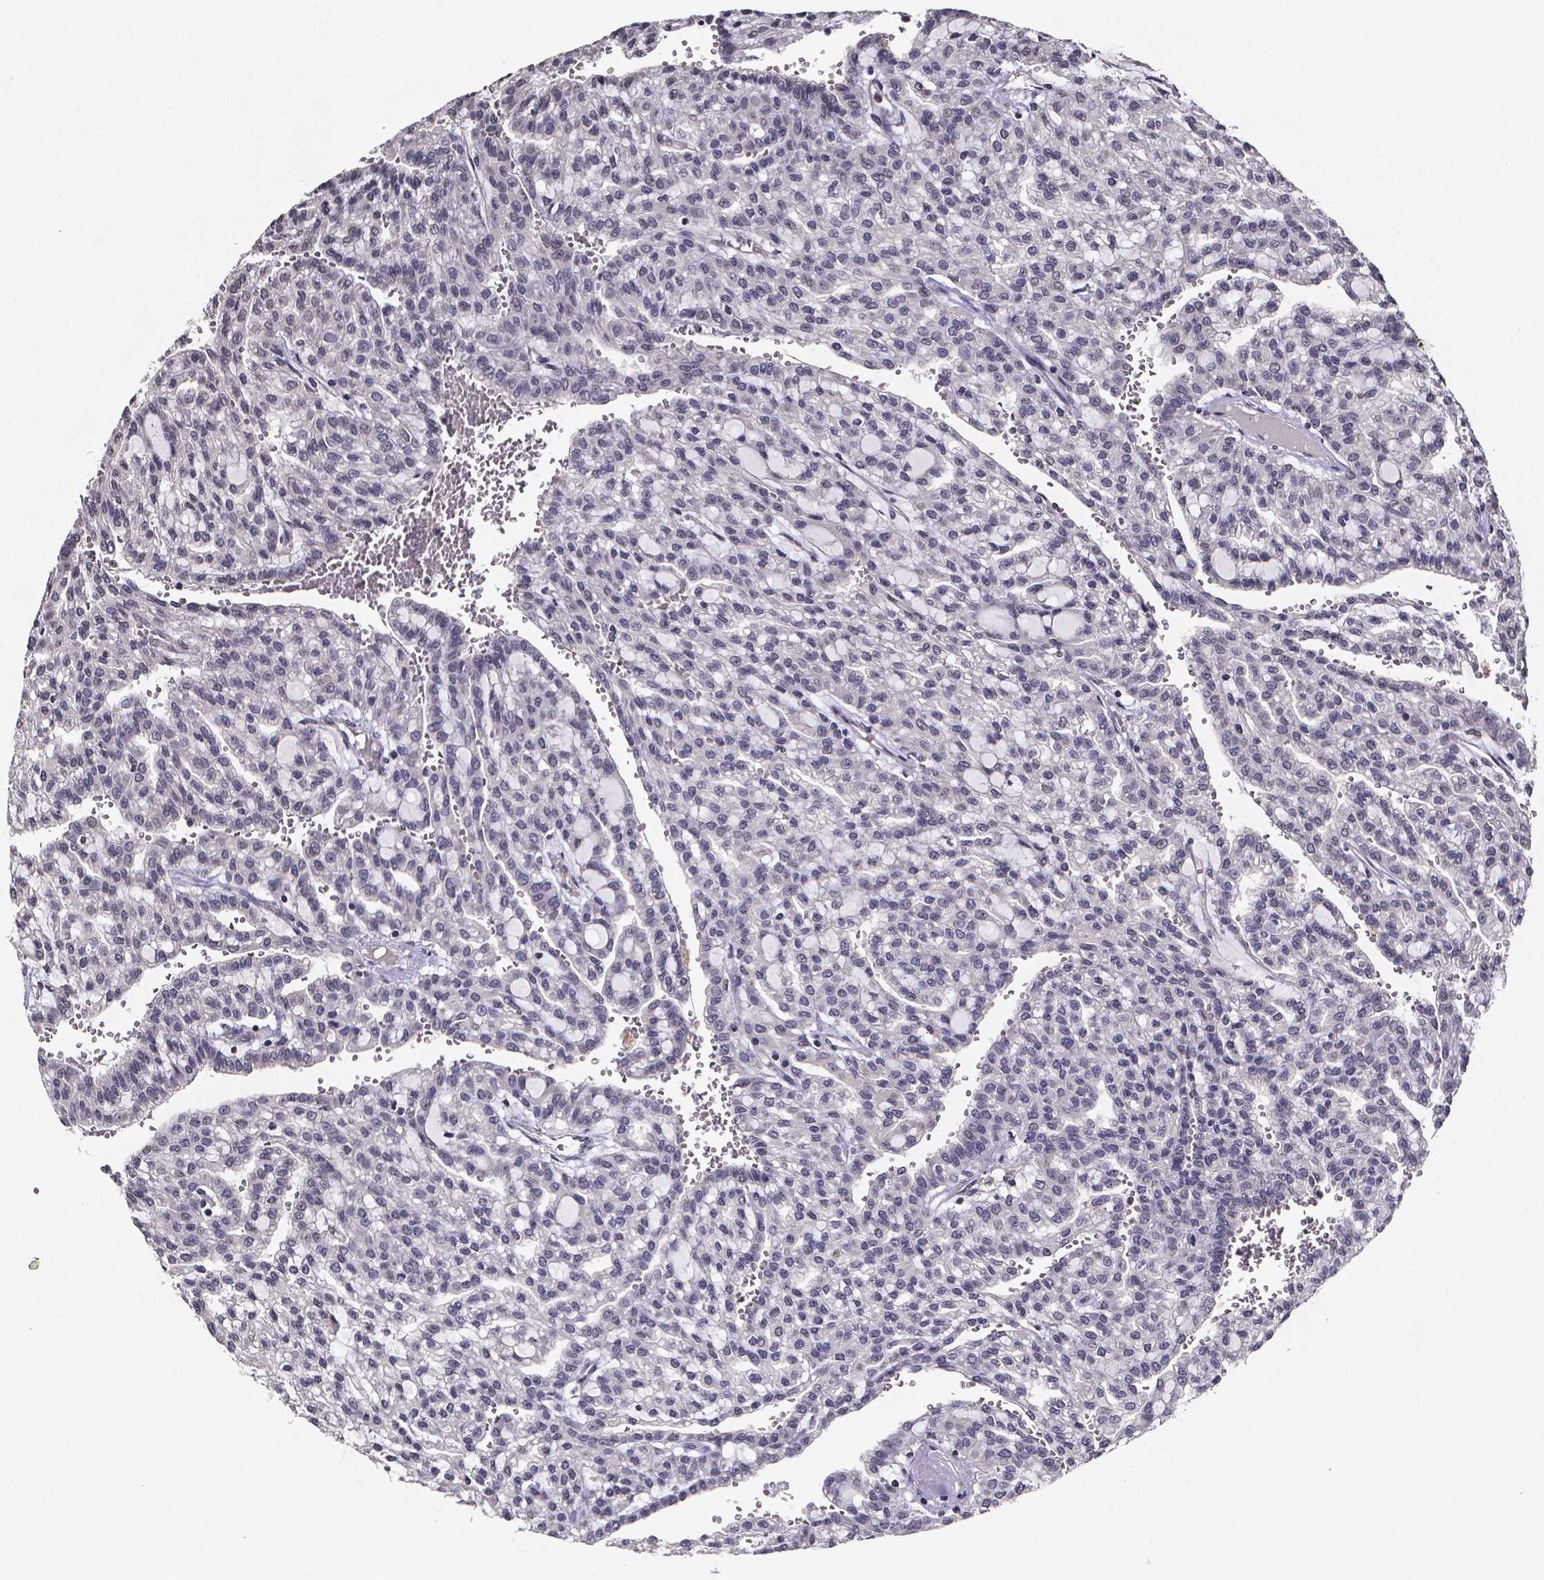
{"staining": {"intensity": "negative", "quantity": "none", "location": "none"}, "tissue": "renal cancer", "cell_type": "Tumor cells", "image_type": "cancer", "snomed": [{"axis": "morphology", "description": "Adenocarcinoma, NOS"}, {"axis": "topography", "description": "Kidney"}], "caption": "This is an immunohistochemistry (IHC) image of human adenocarcinoma (renal). There is no staining in tumor cells.", "gene": "TP73", "patient": {"sex": "male", "age": 63}}